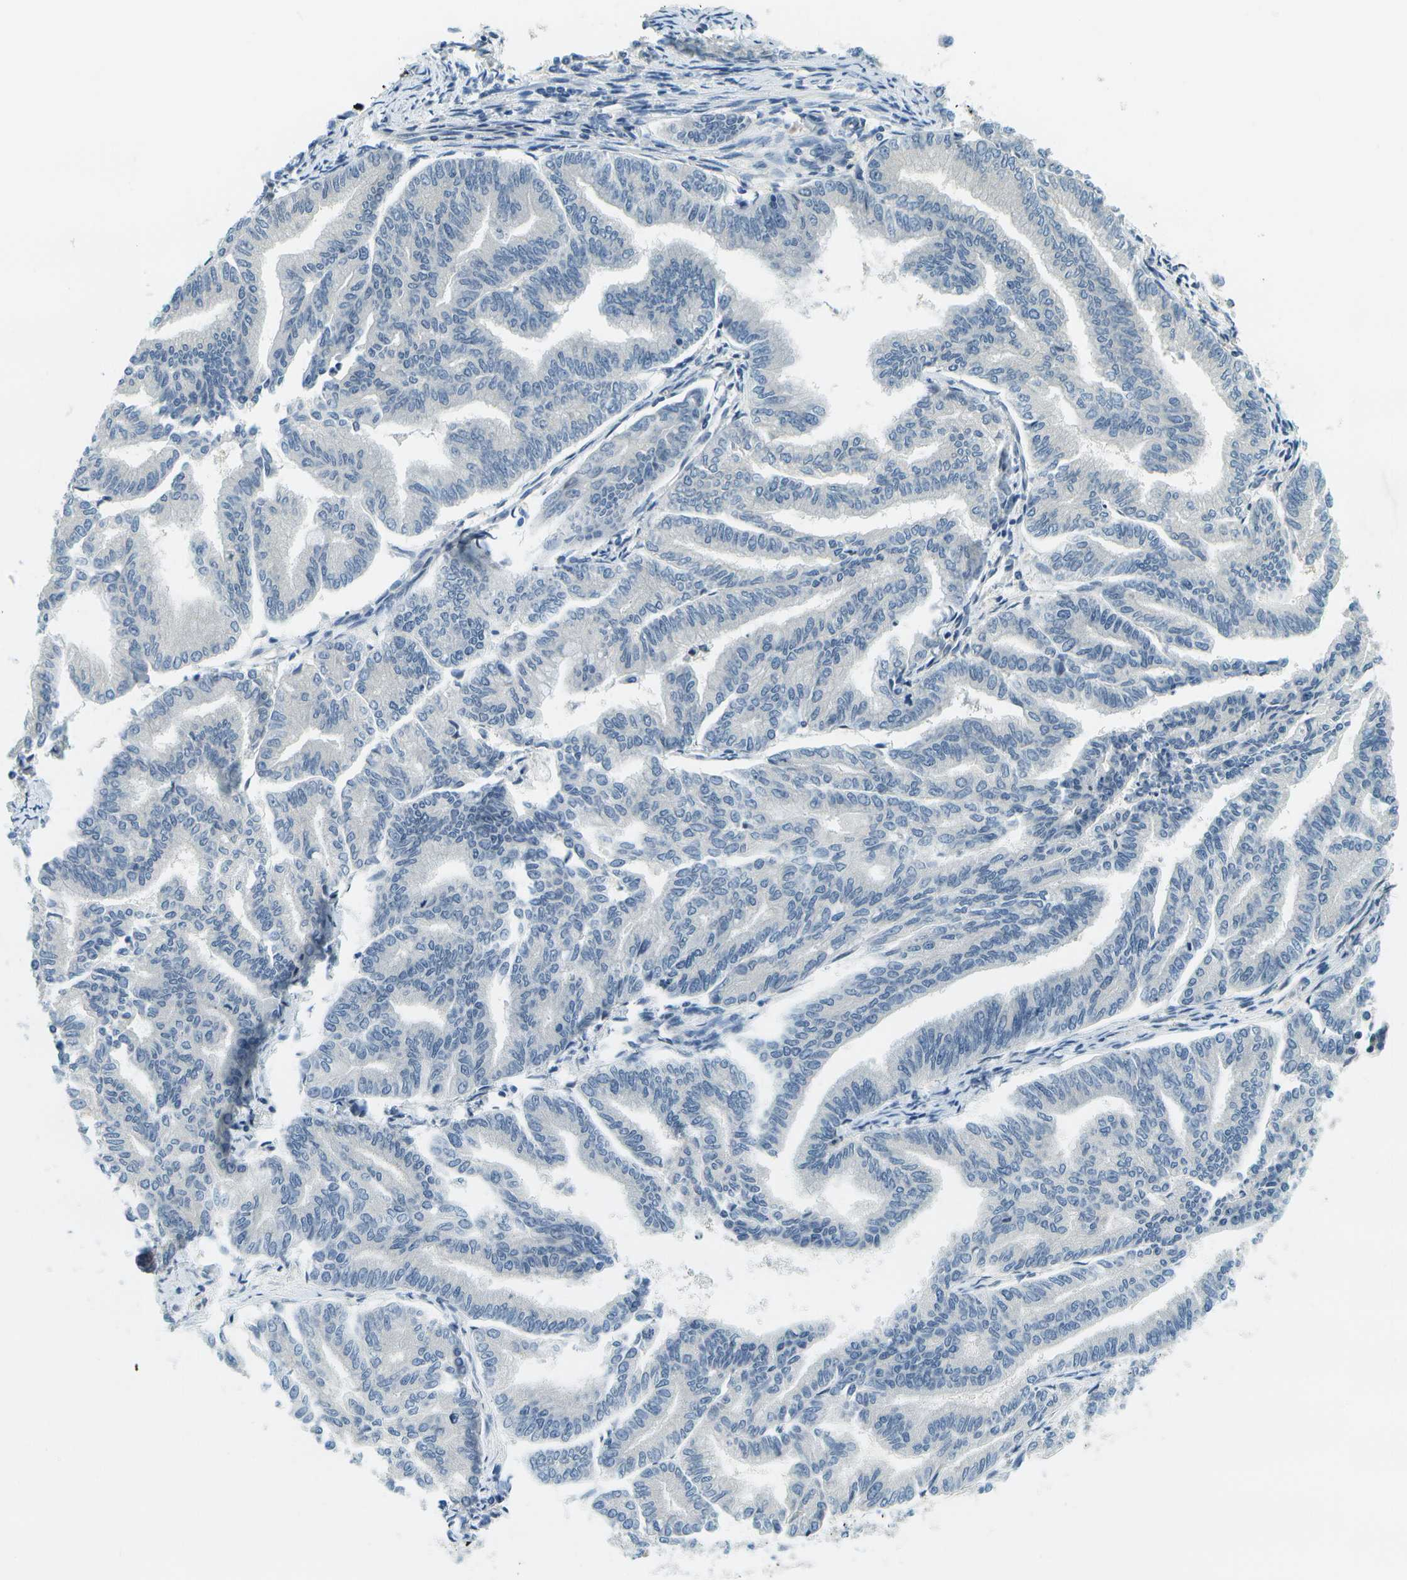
{"staining": {"intensity": "negative", "quantity": "none", "location": "none"}, "tissue": "endometrial cancer", "cell_type": "Tumor cells", "image_type": "cancer", "snomed": [{"axis": "morphology", "description": "Adenocarcinoma, NOS"}, {"axis": "topography", "description": "Endometrium"}], "caption": "Protein analysis of endometrial adenocarcinoma shows no significant staining in tumor cells.", "gene": "RASGRP2", "patient": {"sex": "female", "age": 79}}